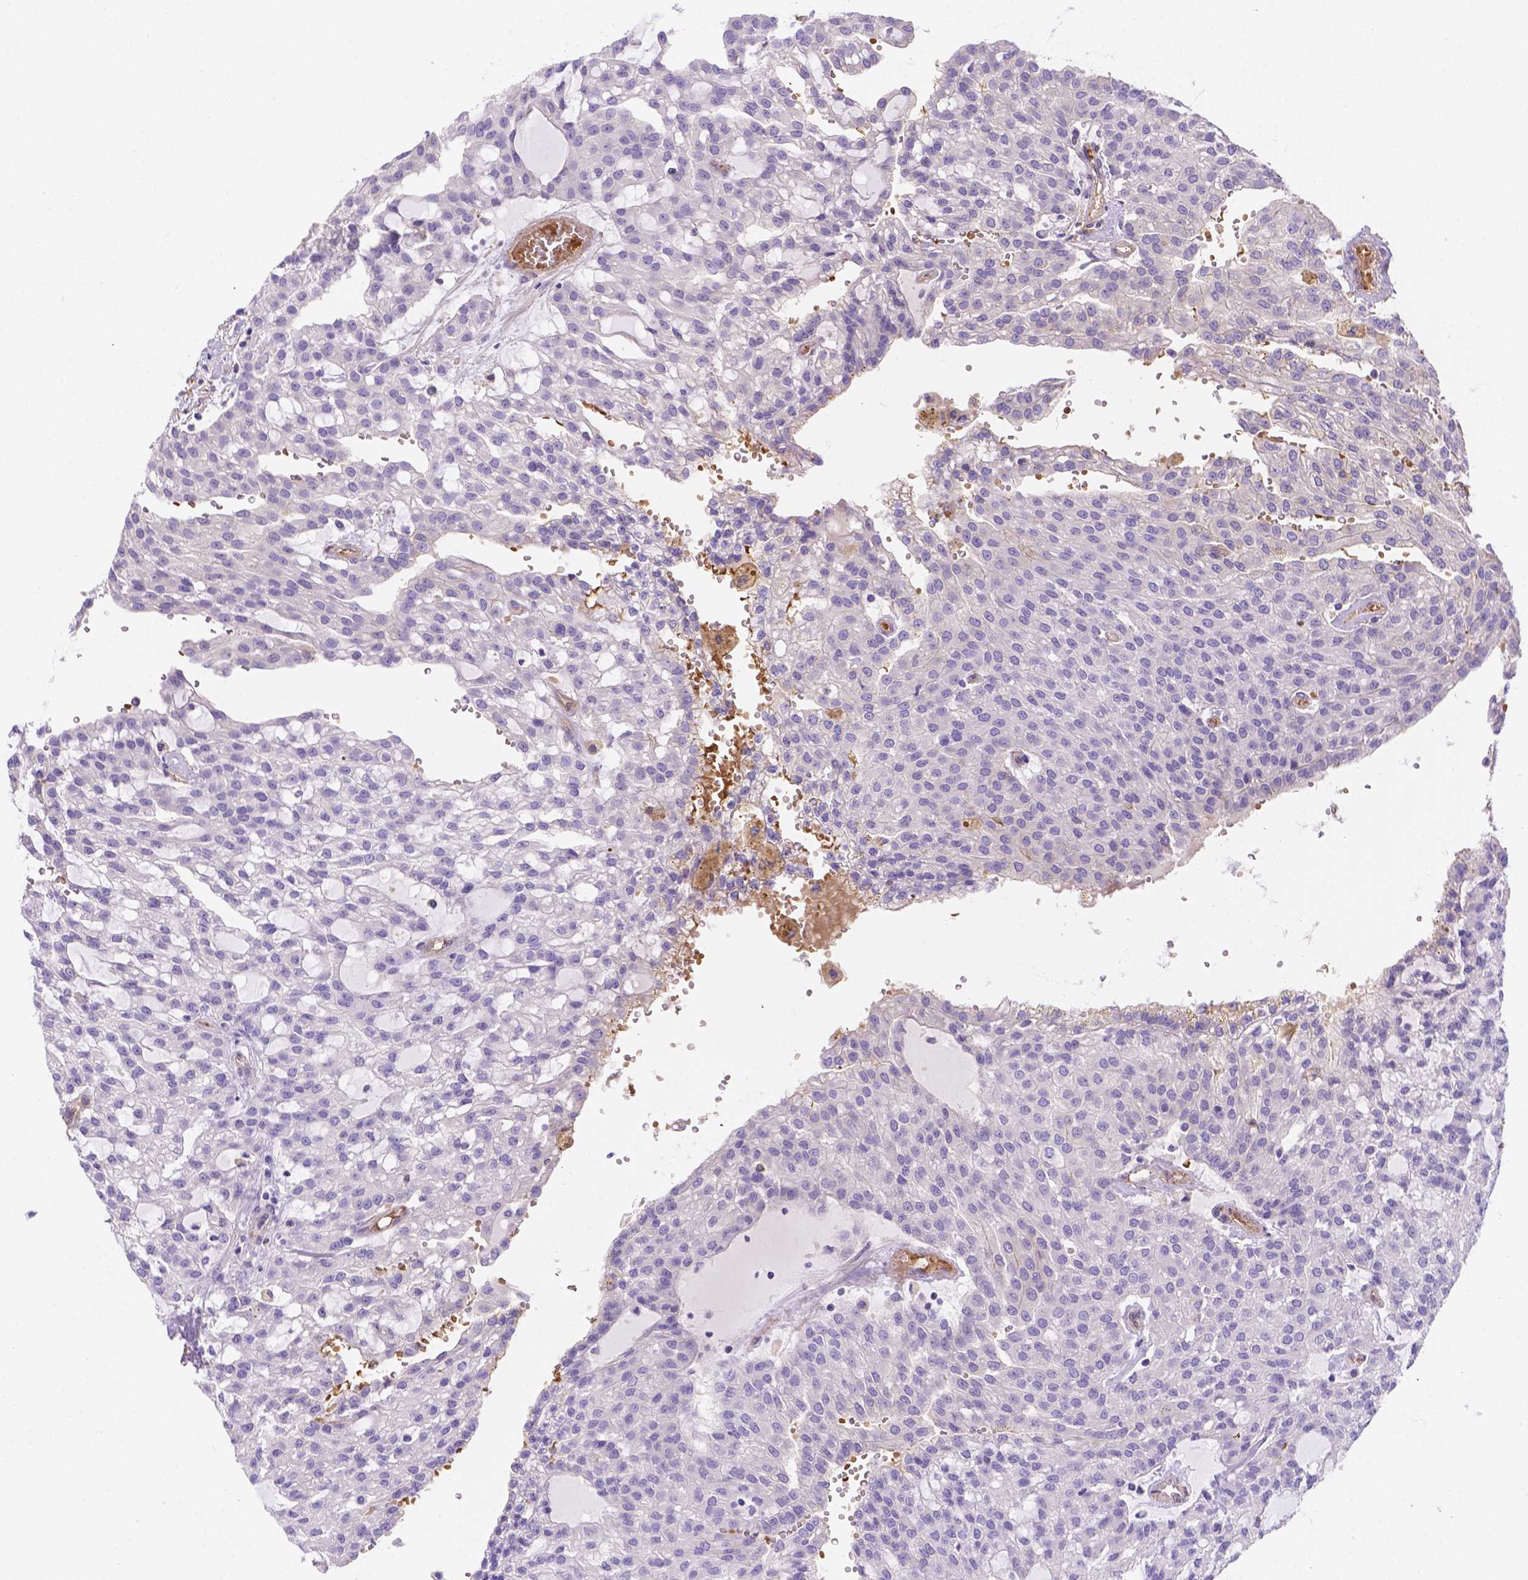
{"staining": {"intensity": "negative", "quantity": "none", "location": "none"}, "tissue": "renal cancer", "cell_type": "Tumor cells", "image_type": "cancer", "snomed": [{"axis": "morphology", "description": "Adenocarcinoma, NOS"}, {"axis": "topography", "description": "Kidney"}], "caption": "This is an immunohistochemistry (IHC) image of human renal adenocarcinoma. There is no positivity in tumor cells.", "gene": "SLC40A1", "patient": {"sex": "male", "age": 63}}